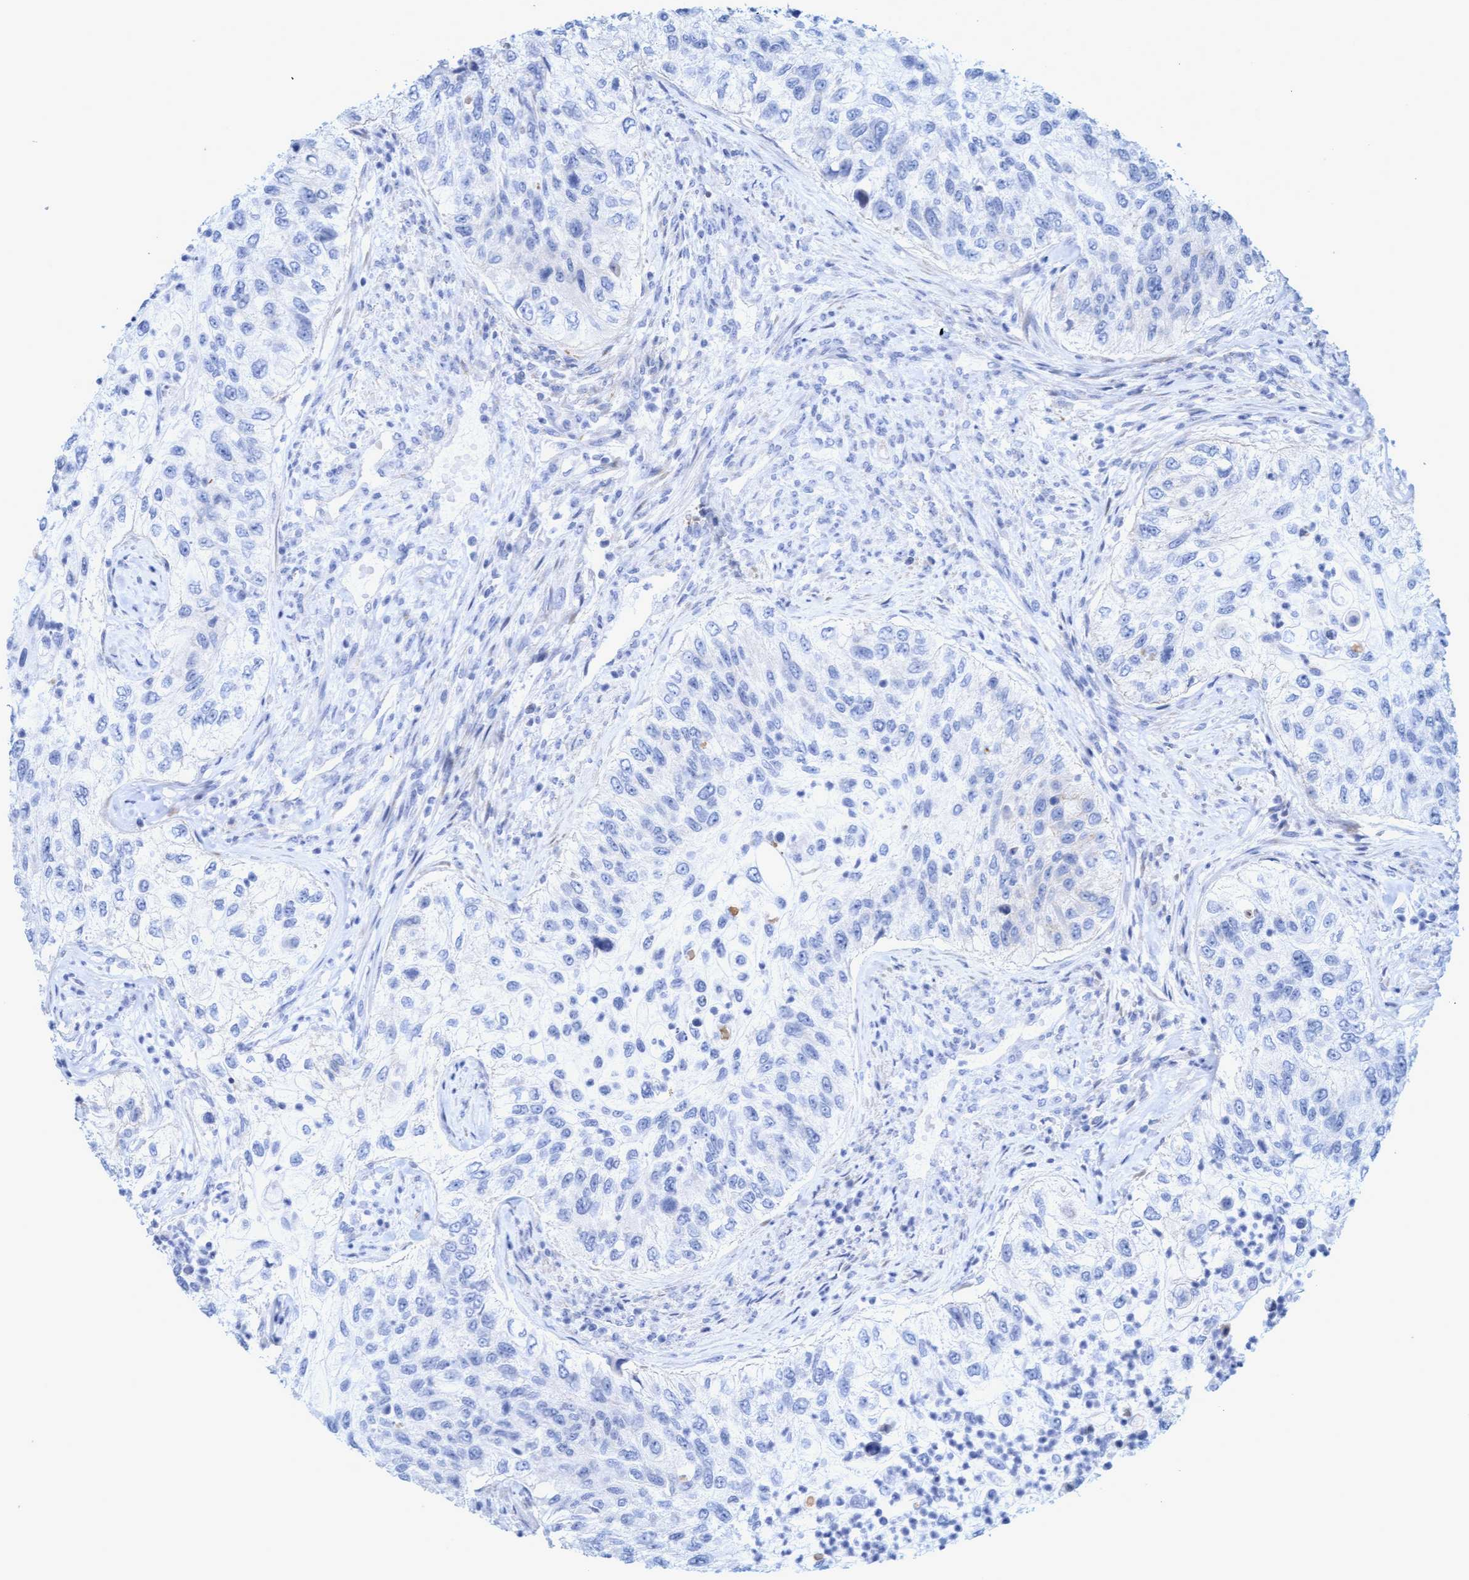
{"staining": {"intensity": "negative", "quantity": "none", "location": "none"}, "tissue": "urothelial cancer", "cell_type": "Tumor cells", "image_type": "cancer", "snomed": [{"axis": "morphology", "description": "Urothelial carcinoma, High grade"}, {"axis": "topography", "description": "Urinary bladder"}], "caption": "Tumor cells show no significant protein staining in high-grade urothelial carcinoma. (DAB immunohistochemistry (IHC) visualized using brightfield microscopy, high magnification).", "gene": "MTFR1", "patient": {"sex": "female", "age": 60}}